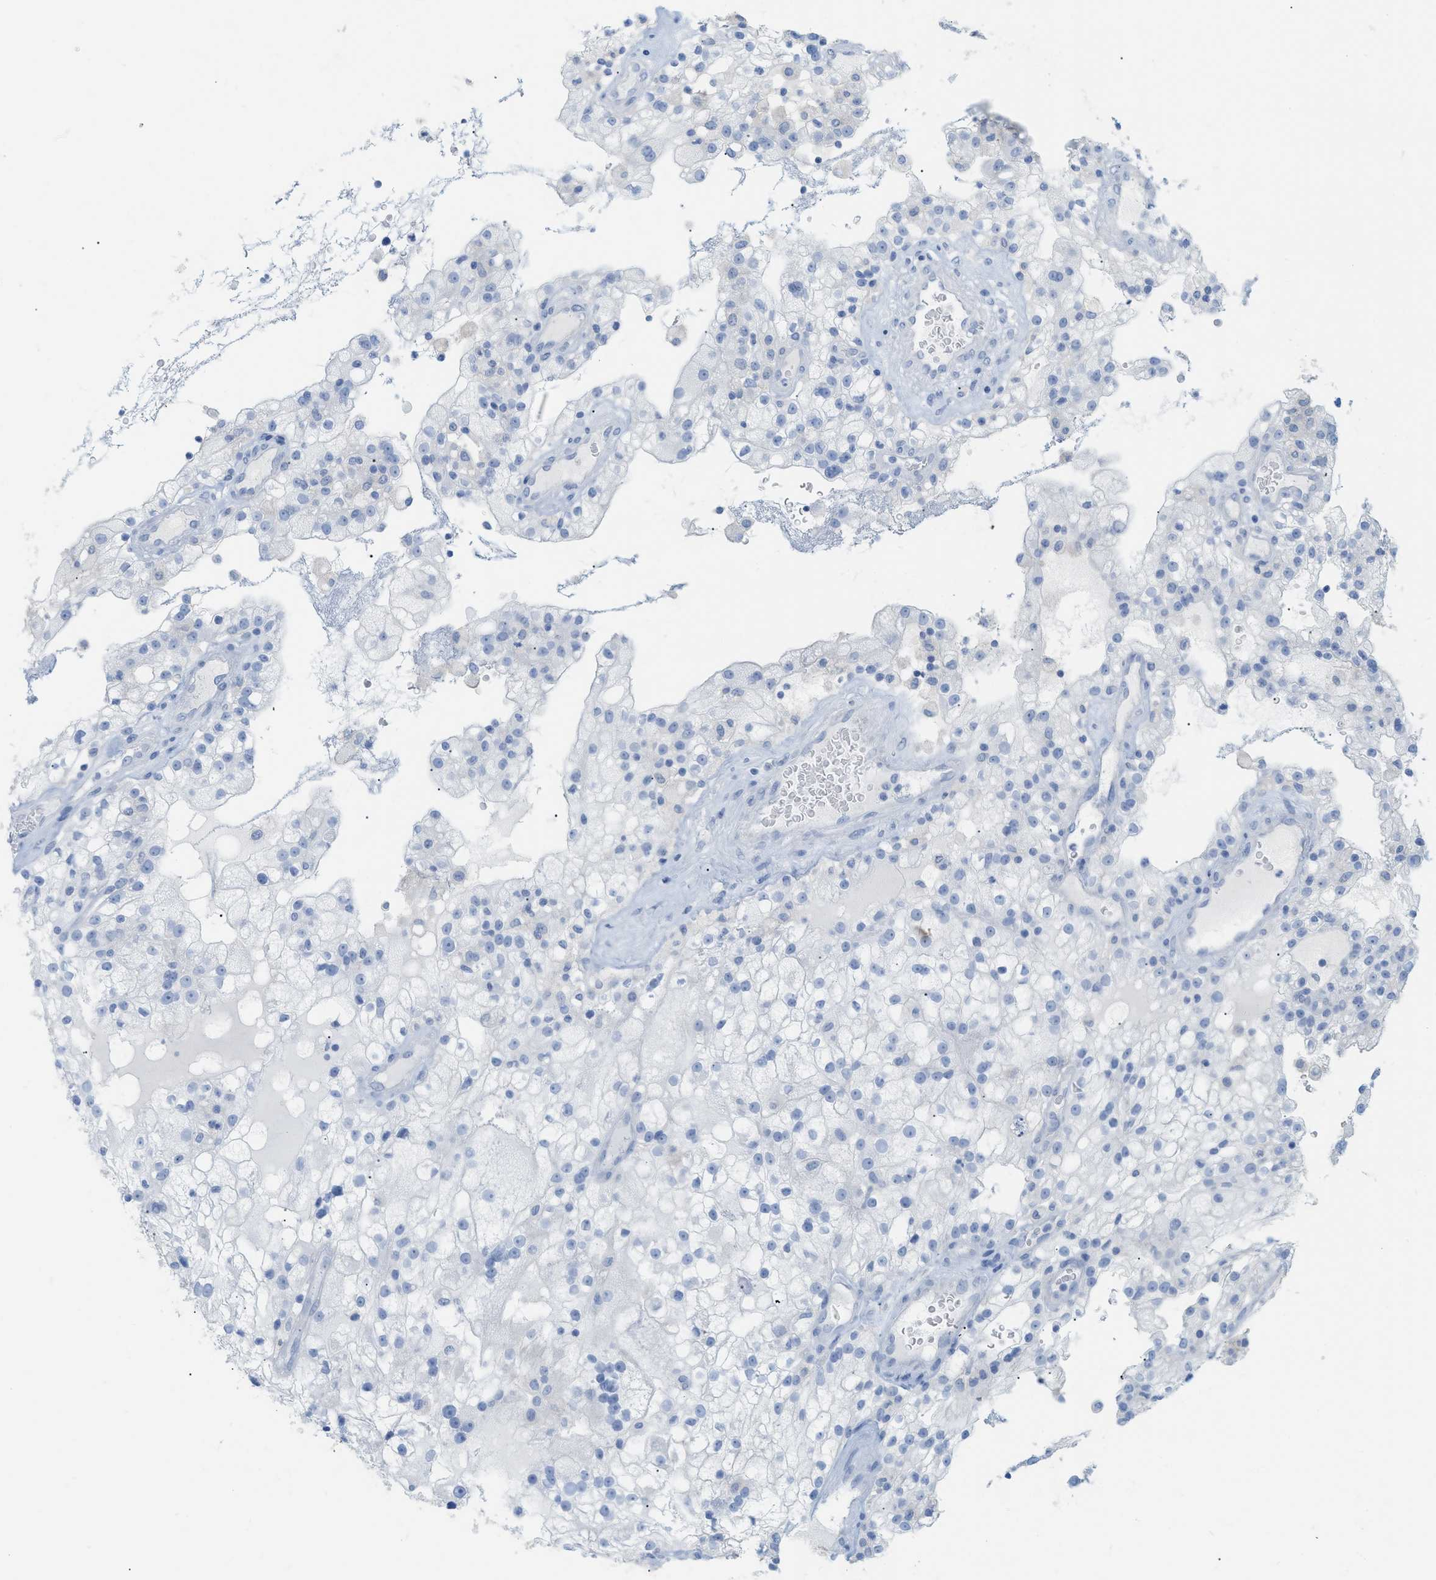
{"staining": {"intensity": "negative", "quantity": "none", "location": "none"}, "tissue": "renal cancer", "cell_type": "Tumor cells", "image_type": "cancer", "snomed": [{"axis": "morphology", "description": "Adenocarcinoma, NOS"}, {"axis": "topography", "description": "Kidney"}], "caption": "This is an immunohistochemistry (IHC) histopathology image of human adenocarcinoma (renal). There is no expression in tumor cells.", "gene": "PAPPA", "patient": {"sex": "female", "age": 52}}